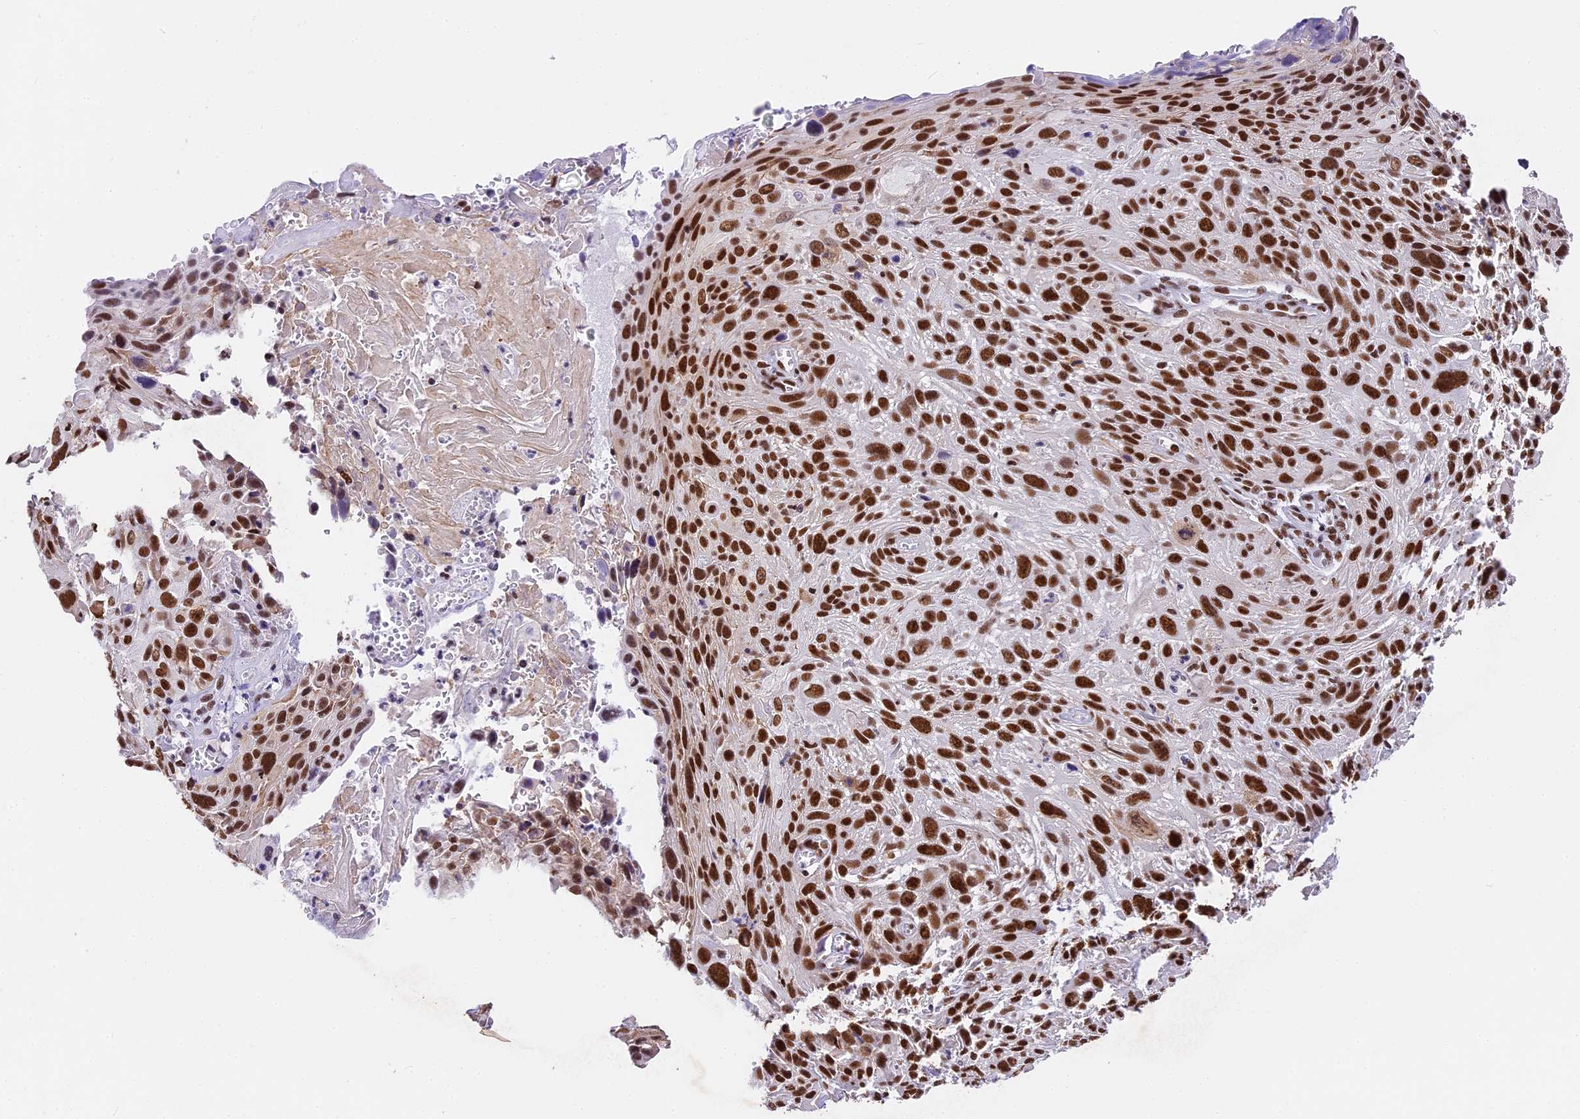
{"staining": {"intensity": "strong", "quantity": ">75%", "location": "nuclear"}, "tissue": "cervical cancer", "cell_type": "Tumor cells", "image_type": "cancer", "snomed": [{"axis": "morphology", "description": "Squamous cell carcinoma, NOS"}, {"axis": "topography", "description": "Cervix"}], "caption": "Protein analysis of squamous cell carcinoma (cervical) tissue shows strong nuclear positivity in approximately >75% of tumor cells.", "gene": "SBNO1", "patient": {"sex": "female", "age": 51}}